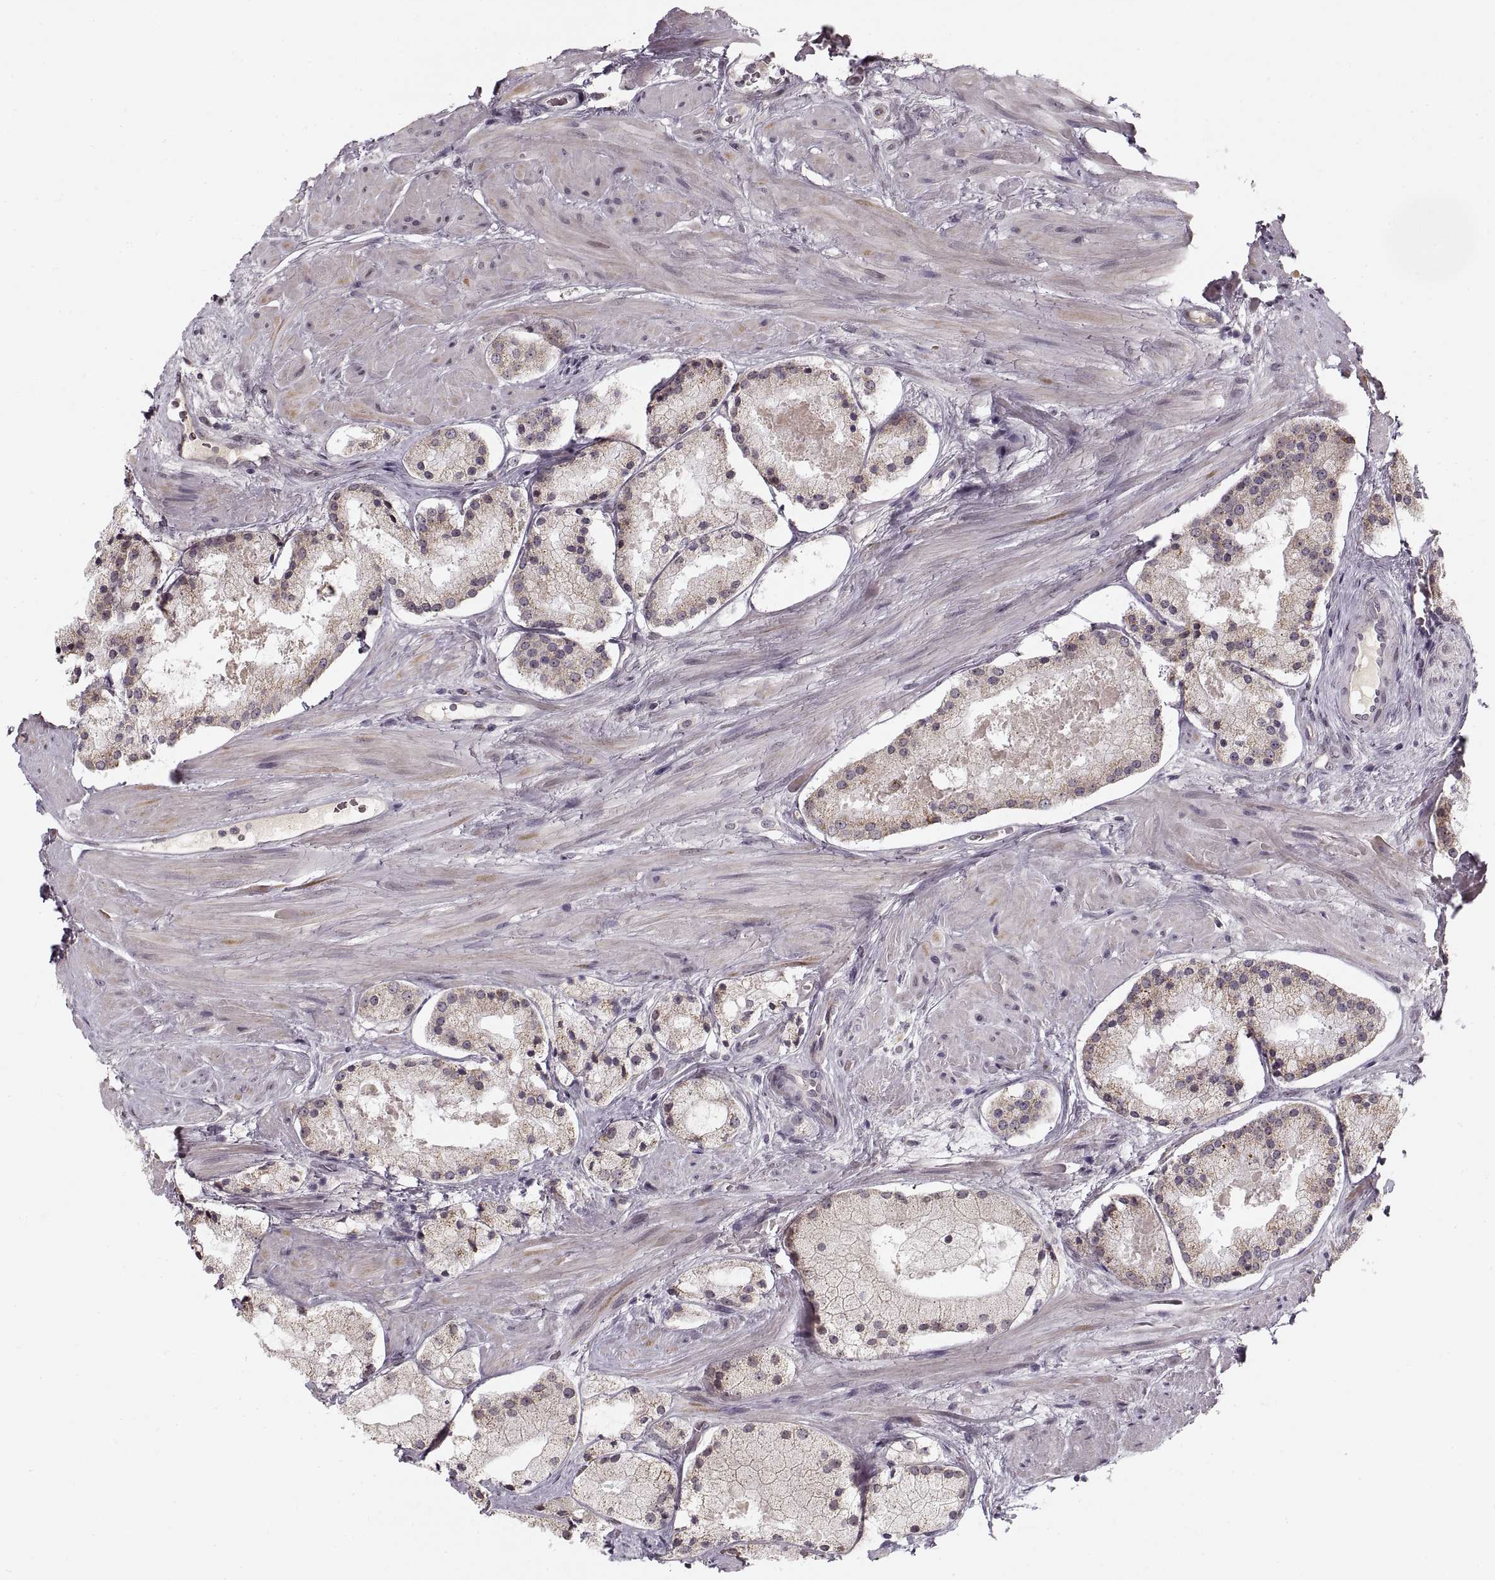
{"staining": {"intensity": "weak", "quantity": "25%-75%", "location": "cytoplasmic/membranous"}, "tissue": "prostate cancer", "cell_type": "Tumor cells", "image_type": "cancer", "snomed": [{"axis": "morphology", "description": "Adenocarcinoma, NOS"}, {"axis": "morphology", "description": "Adenocarcinoma, High grade"}, {"axis": "topography", "description": "Prostate"}], "caption": "There is low levels of weak cytoplasmic/membranous expression in tumor cells of prostate cancer (high-grade adenocarcinoma), as demonstrated by immunohistochemical staining (brown color).", "gene": "ASIC3", "patient": {"sex": "male", "age": 64}}